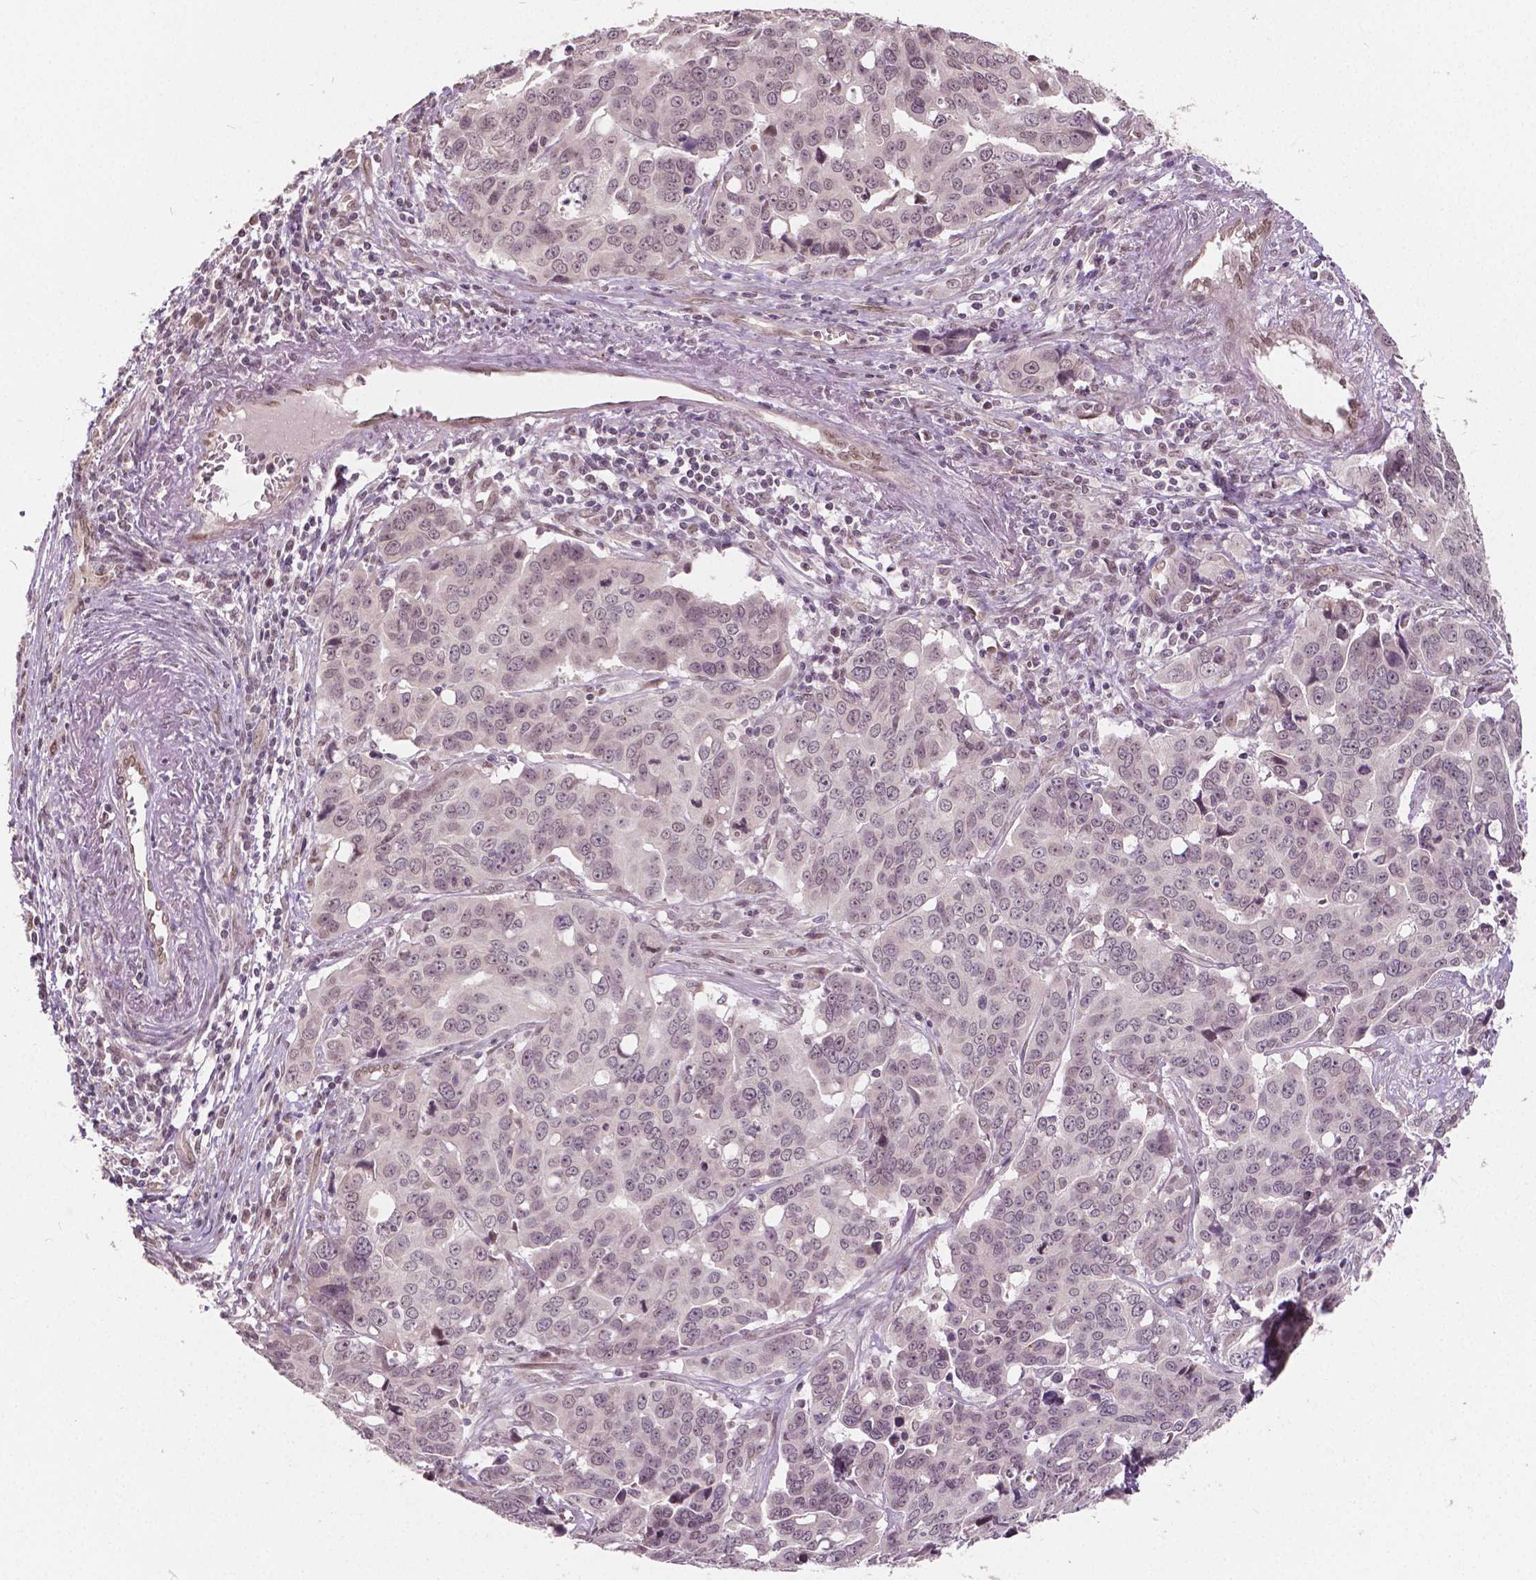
{"staining": {"intensity": "negative", "quantity": "none", "location": "none"}, "tissue": "ovarian cancer", "cell_type": "Tumor cells", "image_type": "cancer", "snomed": [{"axis": "morphology", "description": "Carcinoma, endometroid"}, {"axis": "topography", "description": "Ovary"}], "caption": "This photomicrograph is of ovarian endometroid carcinoma stained with immunohistochemistry (IHC) to label a protein in brown with the nuclei are counter-stained blue. There is no staining in tumor cells. (DAB immunohistochemistry (IHC) visualized using brightfield microscopy, high magnification).", "gene": "HMBOX1", "patient": {"sex": "female", "age": 78}}